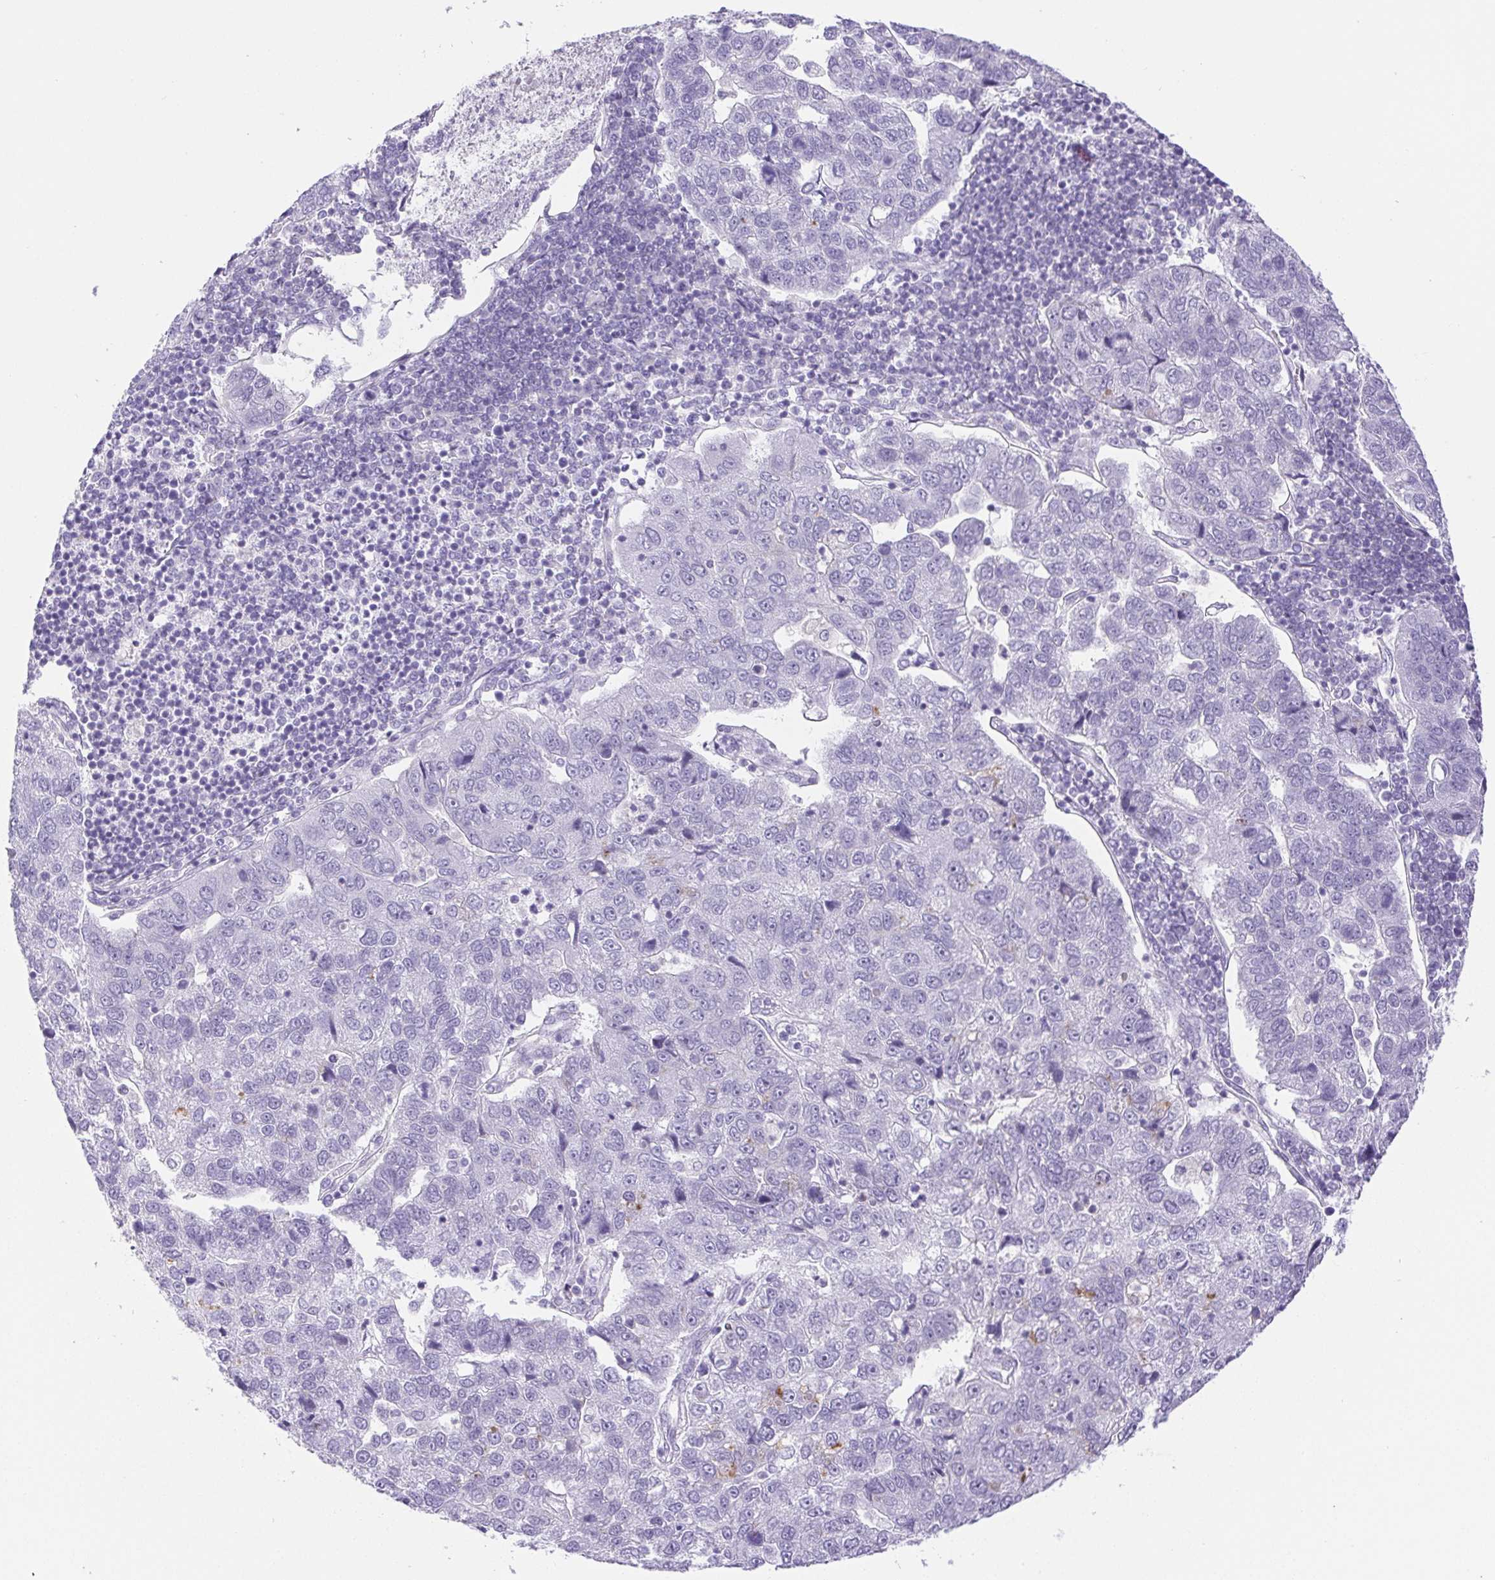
{"staining": {"intensity": "negative", "quantity": "none", "location": "none"}, "tissue": "pancreatic cancer", "cell_type": "Tumor cells", "image_type": "cancer", "snomed": [{"axis": "morphology", "description": "Adenocarcinoma, NOS"}, {"axis": "topography", "description": "Pancreas"}], "caption": "An immunohistochemistry (IHC) histopathology image of pancreatic cancer is shown. There is no staining in tumor cells of pancreatic cancer.", "gene": "PAPPA2", "patient": {"sex": "female", "age": 61}}